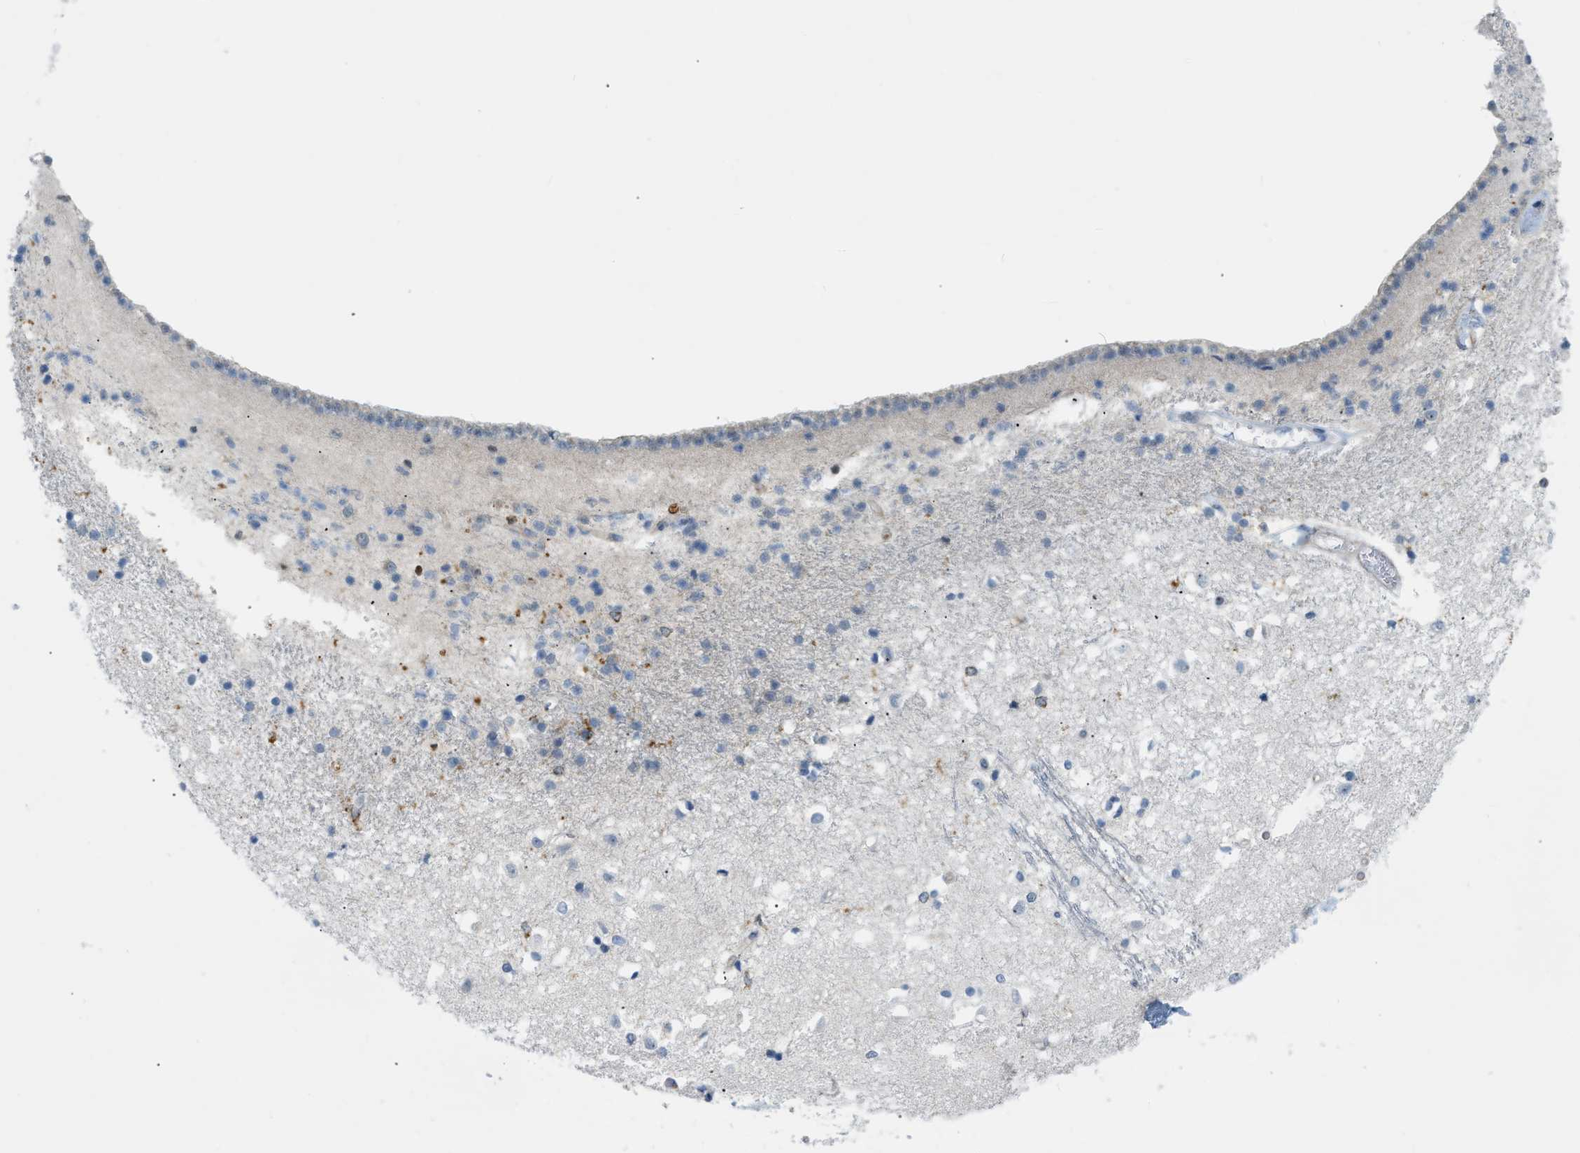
{"staining": {"intensity": "moderate", "quantity": "<25%", "location": "cytoplasmic/membranous"}, "tissue": "caudate", "cell_type": "Glial cells", "image_type": "normal", "snomed": [{"axis": "morphology", "description": "Normal tissue, NOS"}, {"axis": "topography", "description": "Lateral ventricle wall"}], "caption": "Caudate stained with DAB (3,3'-diaminobenzidine) IHC displays low levels of moderate cytoplasmic/membranous staining in approximately <25% of glial cells. (DAB = brown stain, brightfield microscopy at high magnification).", "gene": "ZNF408", "patient": {"sex": "male", "age": 45}}